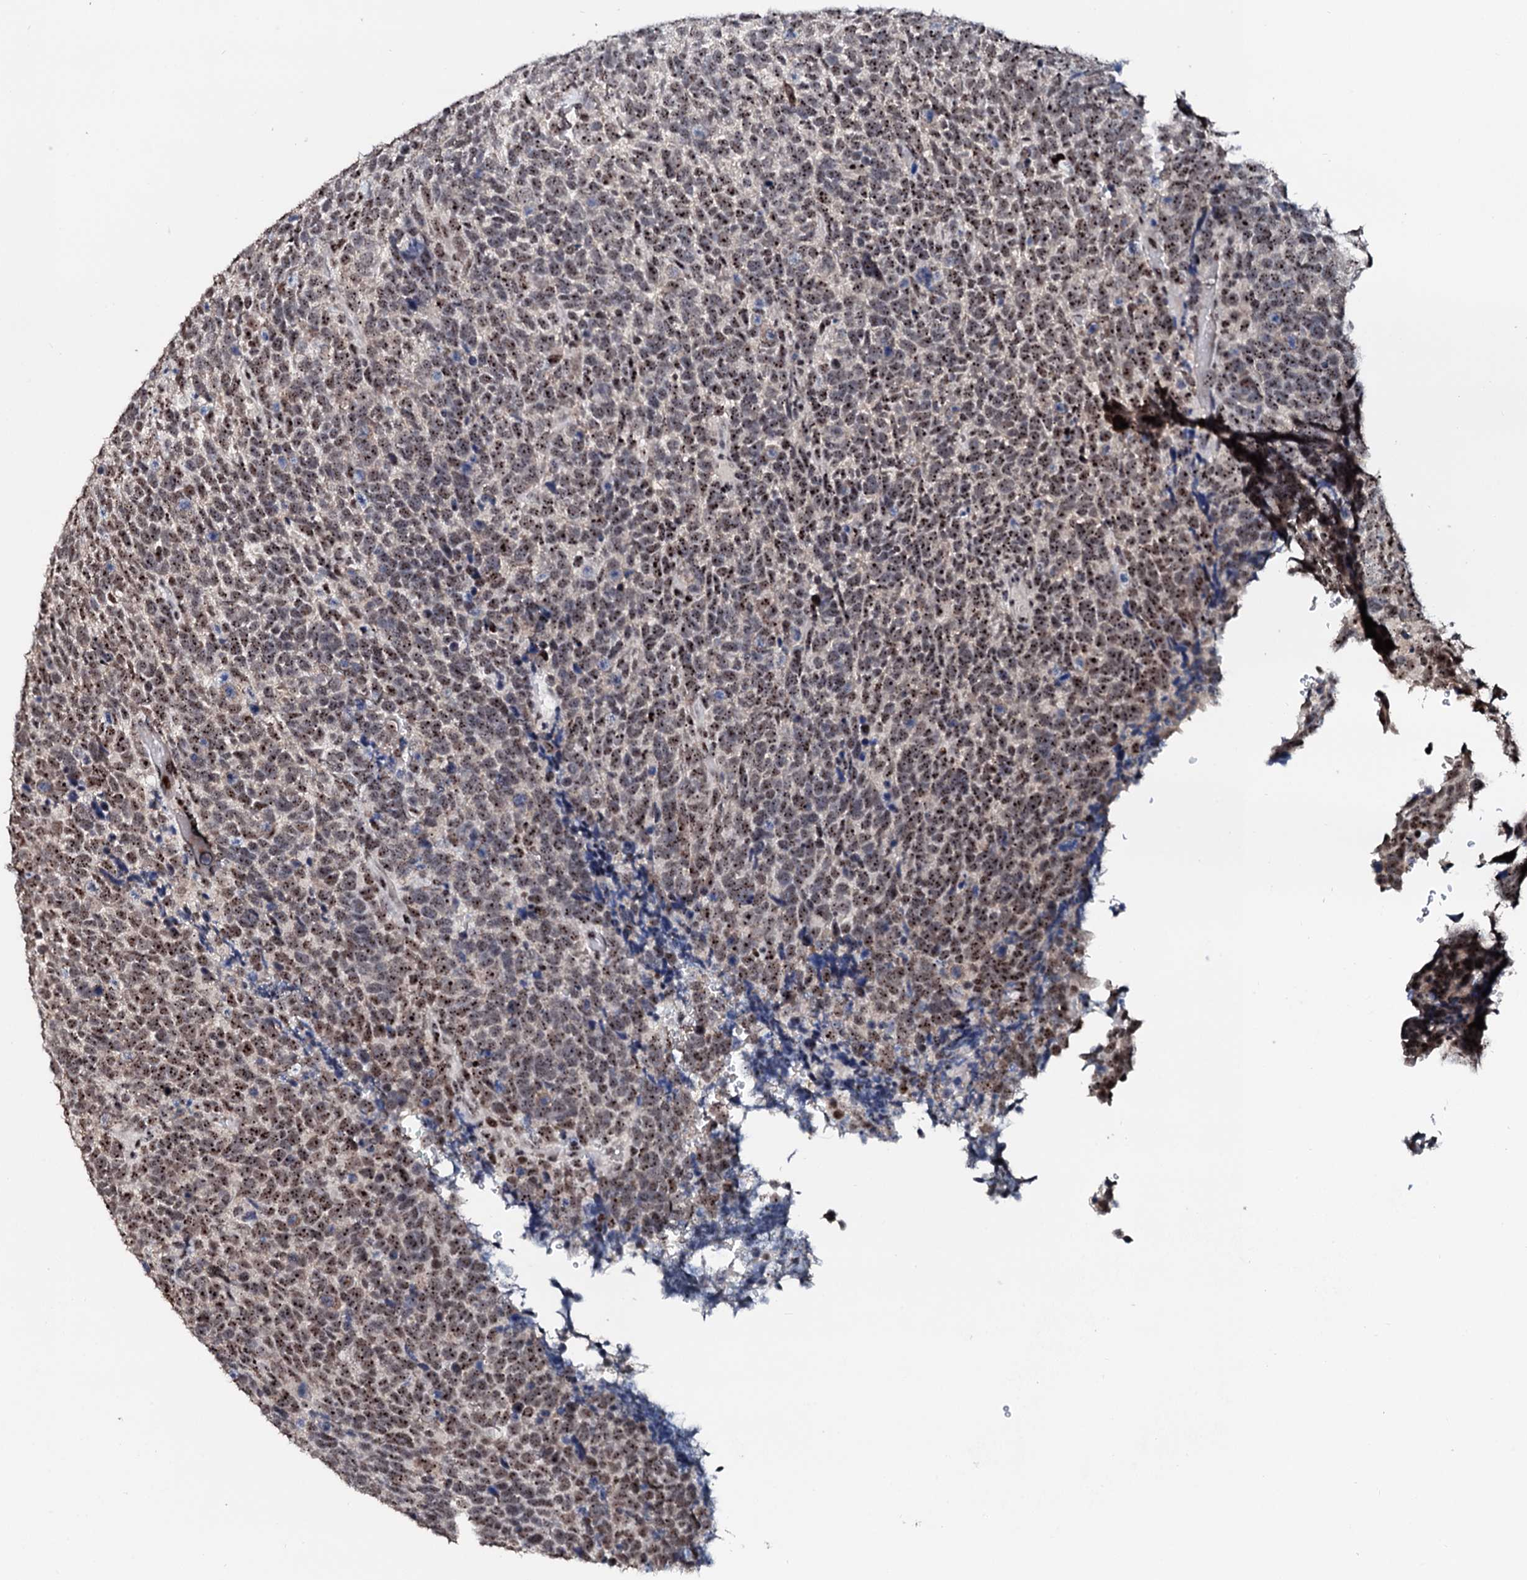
{"staining": {"intensity": "moderate", "quantity": ">75%", "location": "nuclear"}, "tissue": "urothelial cancer", "cell_type": "Tumor cells", "image_type": "cancer", "snomed": [{"axis": "morphology", "description": "Urothelial carcinoma, High grade"}, {"axis": "topography", "description": "Urinary bladder"}], "caption": "The photomicrograph reveals a brown stain indicating the presence of a protein in the nuclear of tumor cells in urothelial carcinoma (high-grade). The staining is performed using DAB brown chromogen to label protein expression. The nuclei are counter-stained blue using hematoxylin.", "gene": "NEUROG3", "patient": {"sex": "female", "age": 82}}